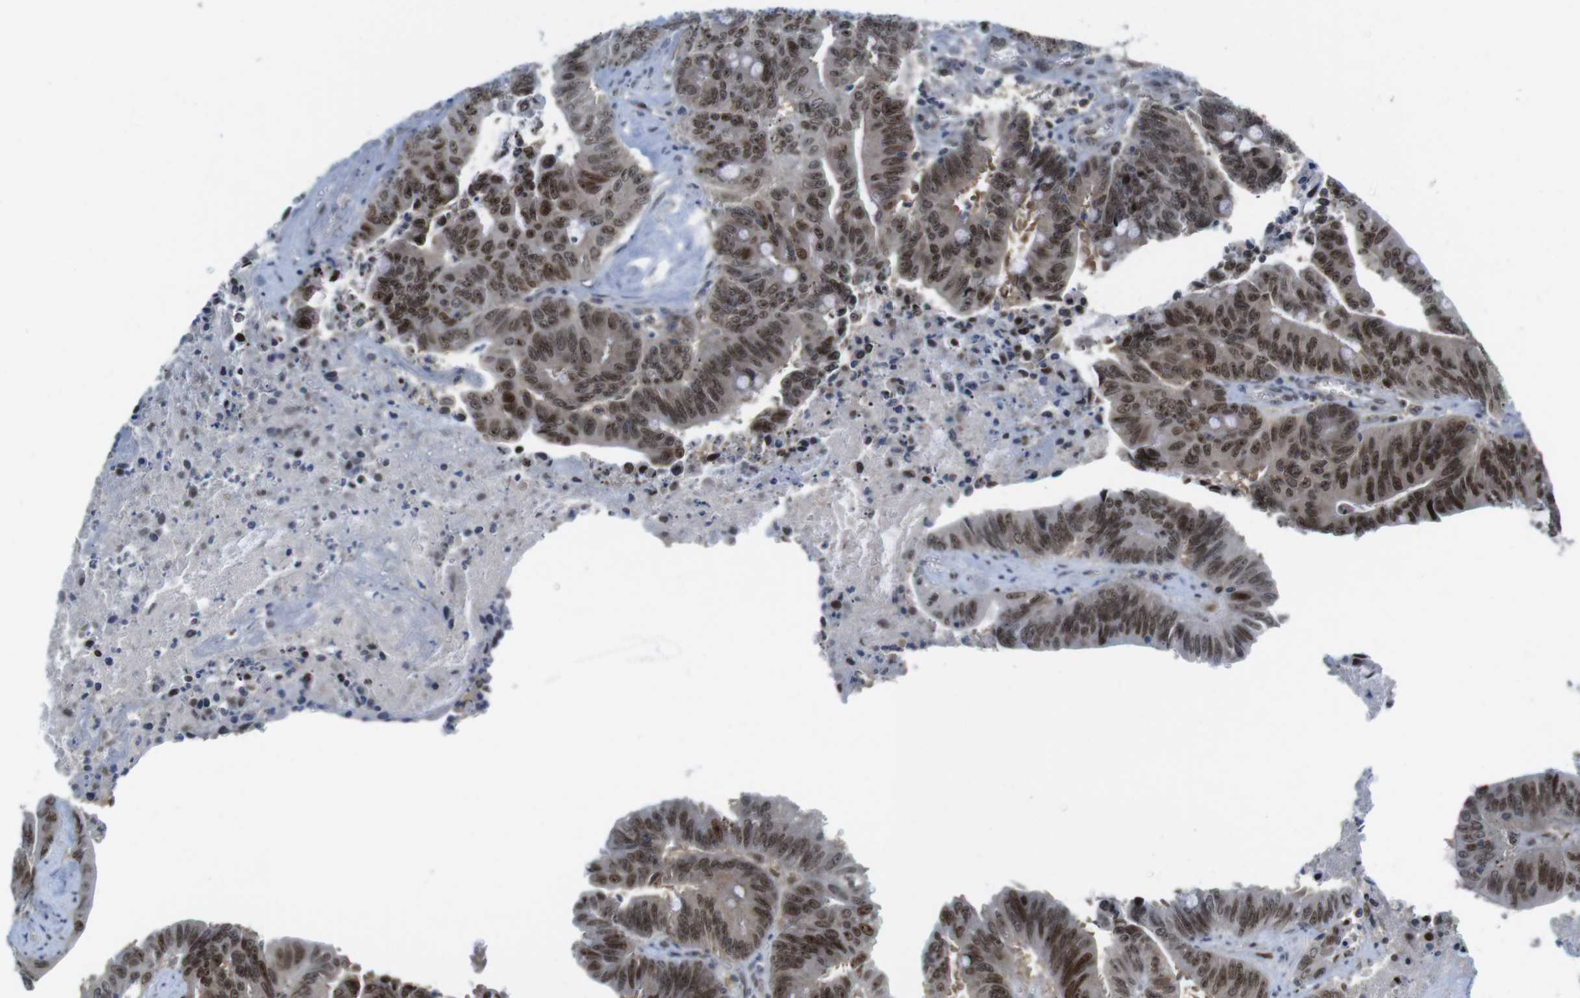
{"staining": {"intensity": "strong", "quantity": ">75%", "location": "nuclear"}, "tissue": "colorectal cancer", "cell_type": "Tumor cells", "image_type": "cancer", "snomed": [{"axis": "morphology", "description": "Adenocarcinoma, NOS"}, {"axis": "topography", "description": "Colon"}], "caption": "This histopathology image exhibits colorectal cancer (adenocarcinoma) stained with immunohistochemistry (IHC) to label a protein in brown. The nuclear of tumor cells show strong positivity for the protein. Nuclei are counter-stained blue.", "gene": "RCC1", "patient": {"sex": "male", "age": 45}}